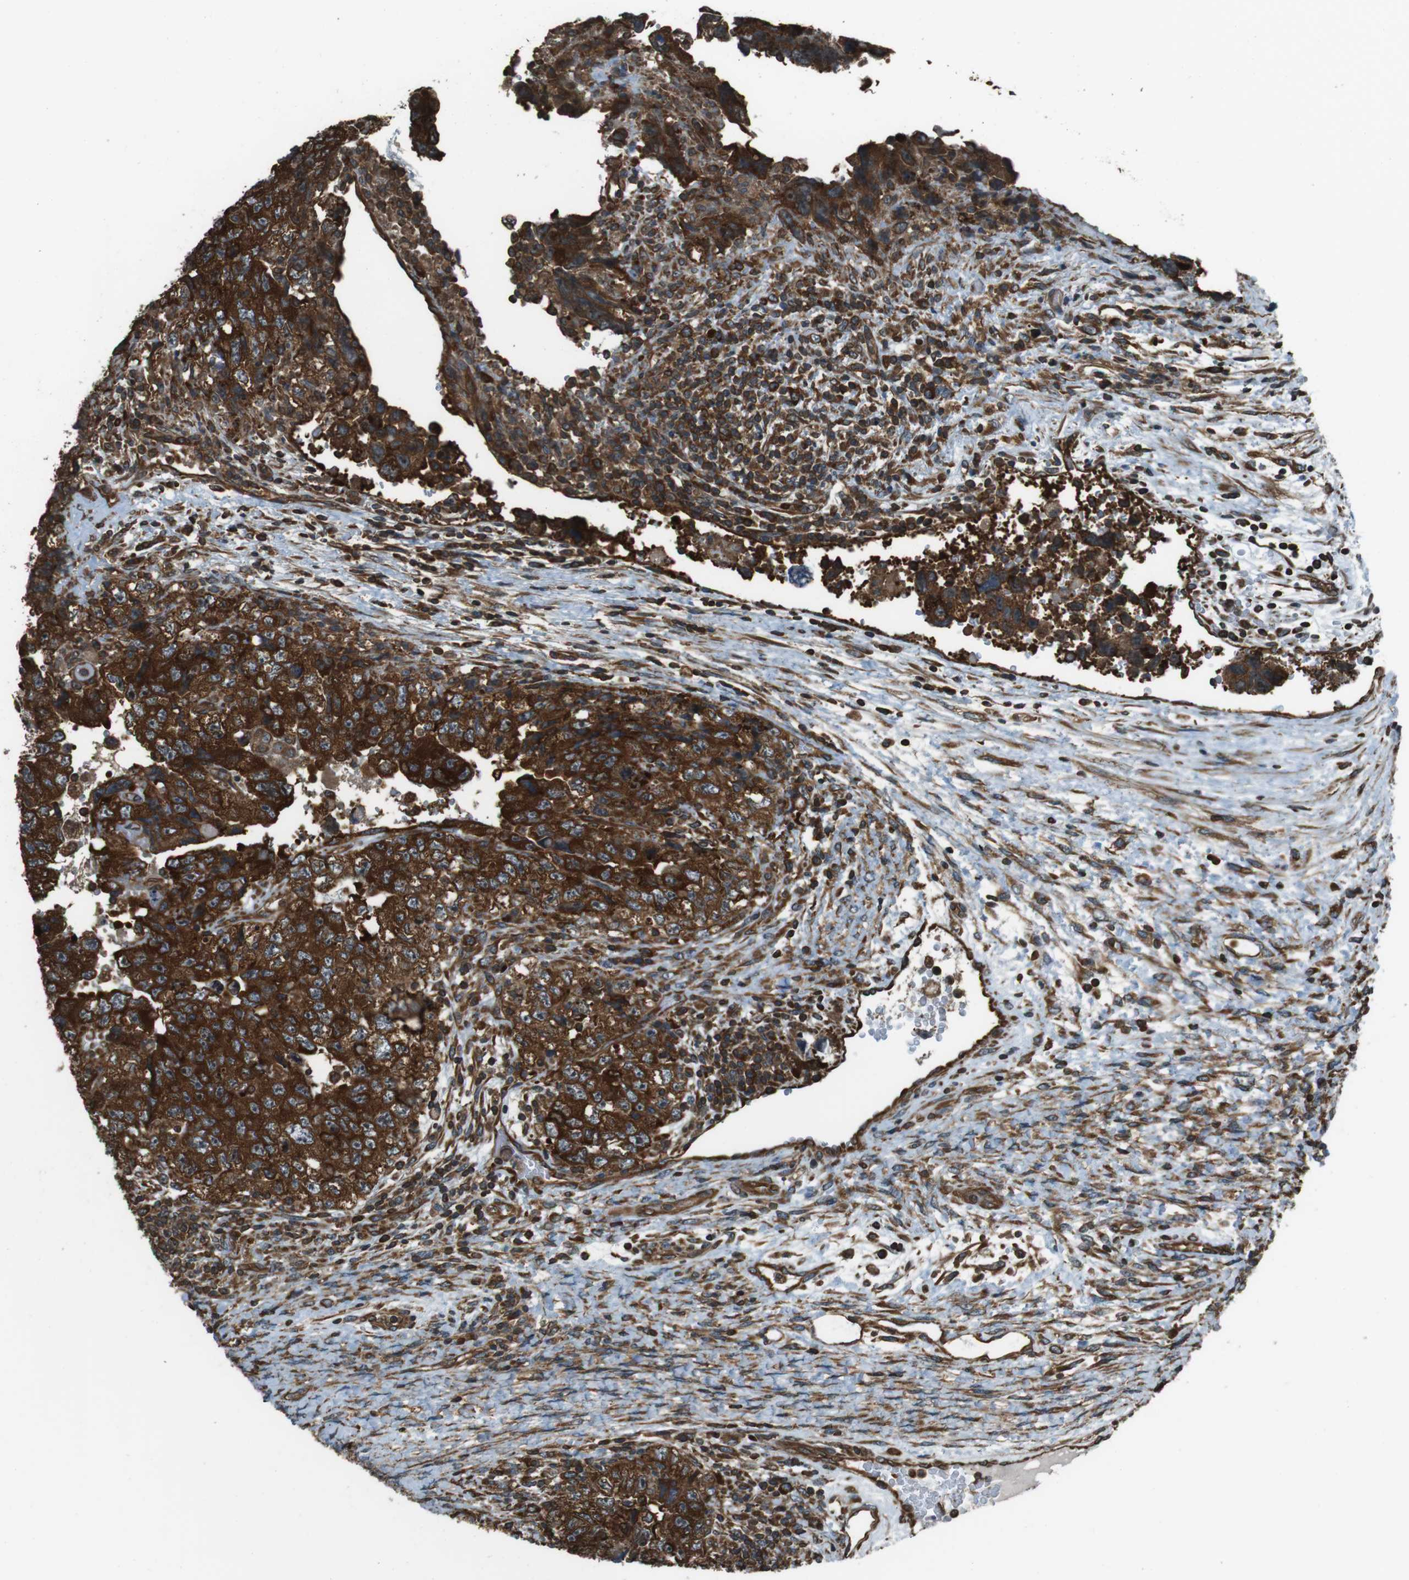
{"staining": {"intensity": "strong", "quantity": ">75%", "location": "cytoplasmic/membranous"}, "tissue": "testis cancer", "cell_type": "Tumor cells", "image_type": "cancer", "snomed": [{"axis": "morphology", "description": "Carcinoma, Embryonal, NOS"}, {"axis": "topography", "description": "Testis"}], "caption": "Immunohistochemistry (IHC) histopathology image of neoplastic tissue: human testis embryonal carcinoma stained using immunohistochemistry (IHC) demonstrates high levels of strong protein expression localized specifically in the cytoplasmic/membranous of tumor cells, appearing as a cytoplasmic/membranous brown color.", "gene": "PA2G4", "patient": {"sex": "male", "age": 36}}